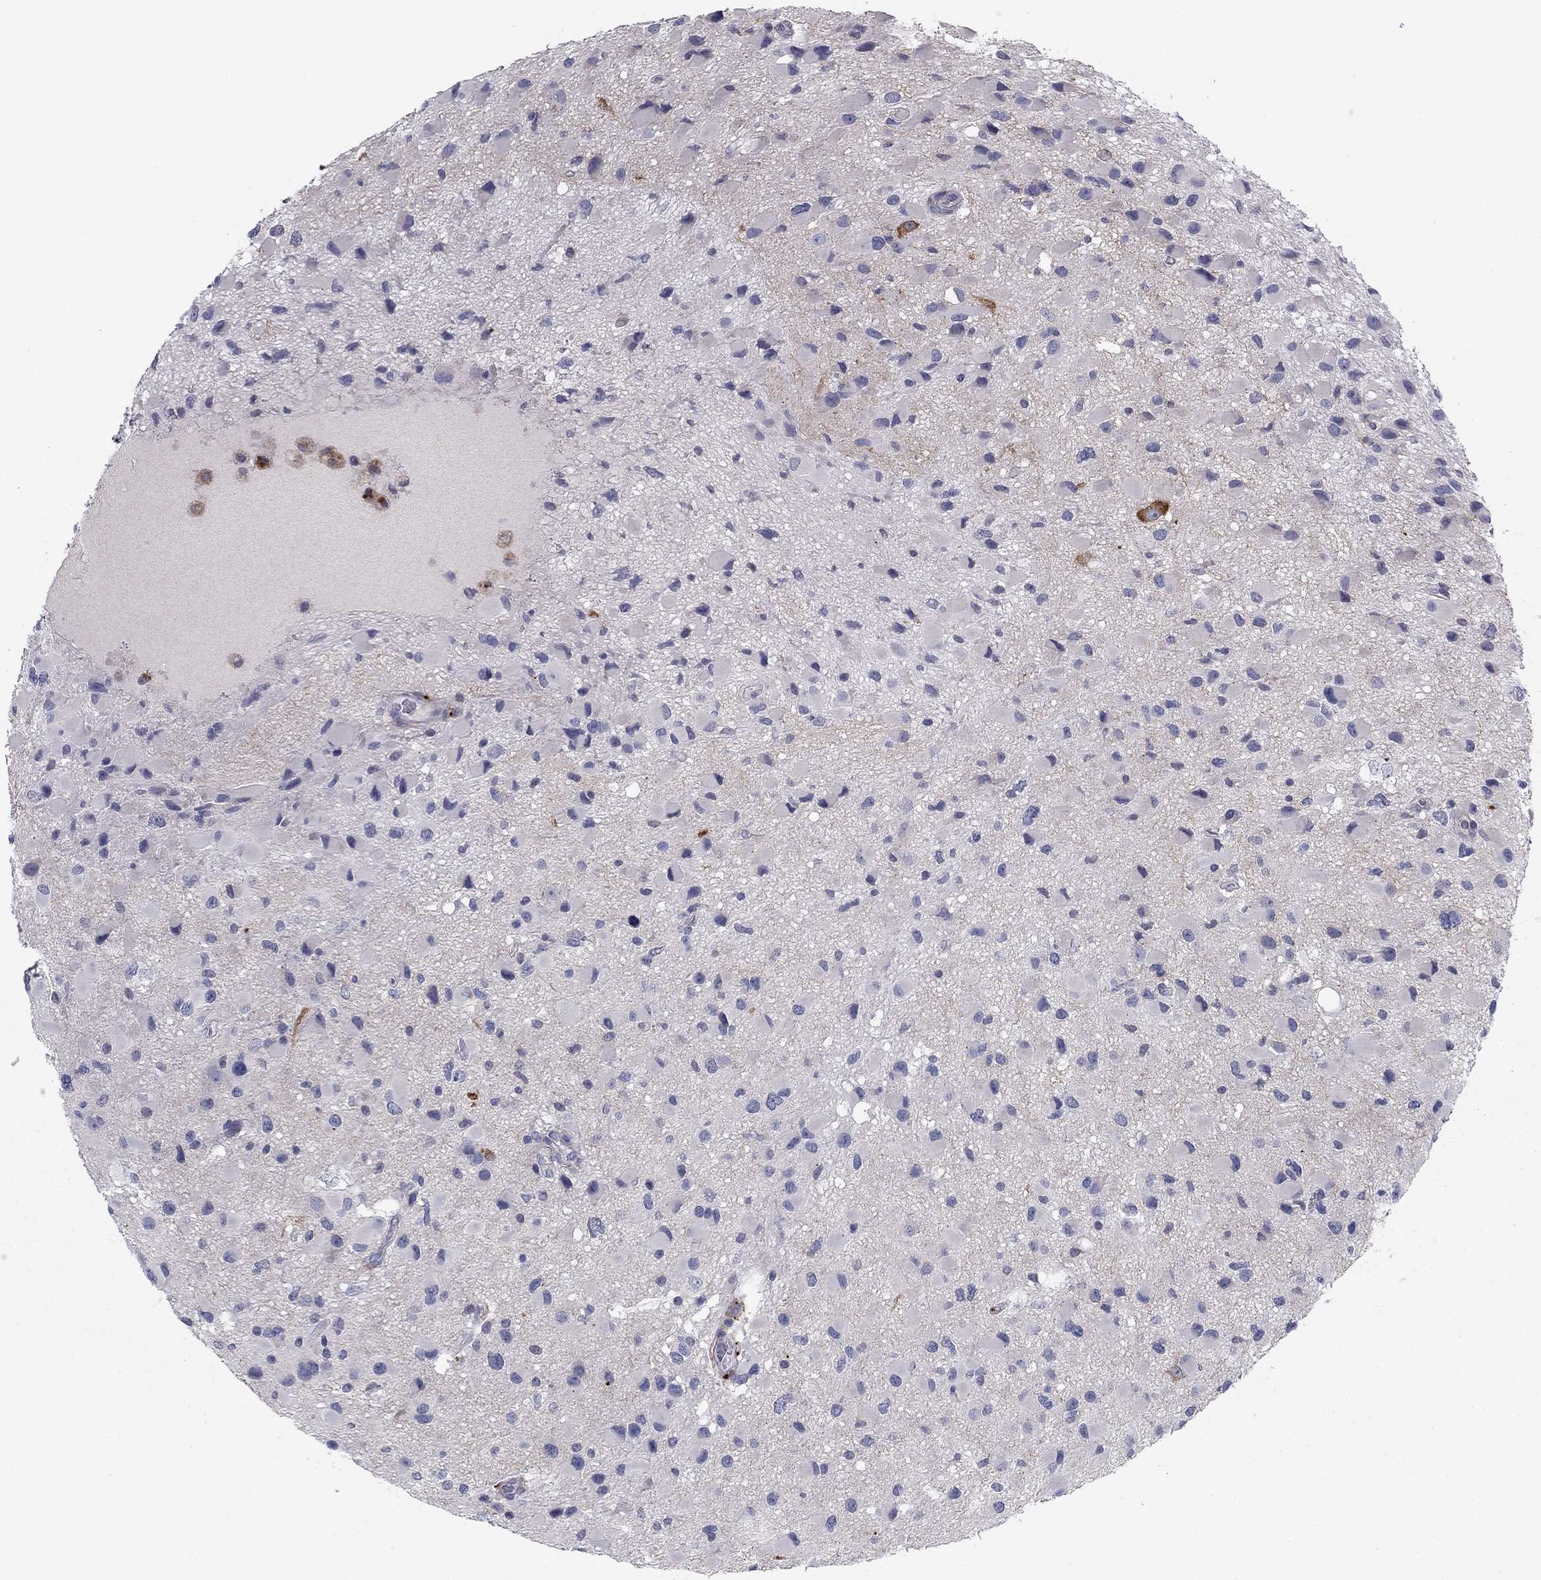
{"staining": {"intensity": "negative", "quantity": "none", "location": "none"}, "tissue": "glioma", "cell_type": "Tumor cells", "image_type": "cancer", "snomed": [{"axis": "morphology", "description": "Glioma, malignant, Low grade"}, {"axis": "topography", "description": "Brain"}], "caption": "Malignant low-grade glioma stained for a protein using IHC shows no staining tumor cells.", "gene": "CNTNAP4", "patient": {"sex": "female", "age": 32}}